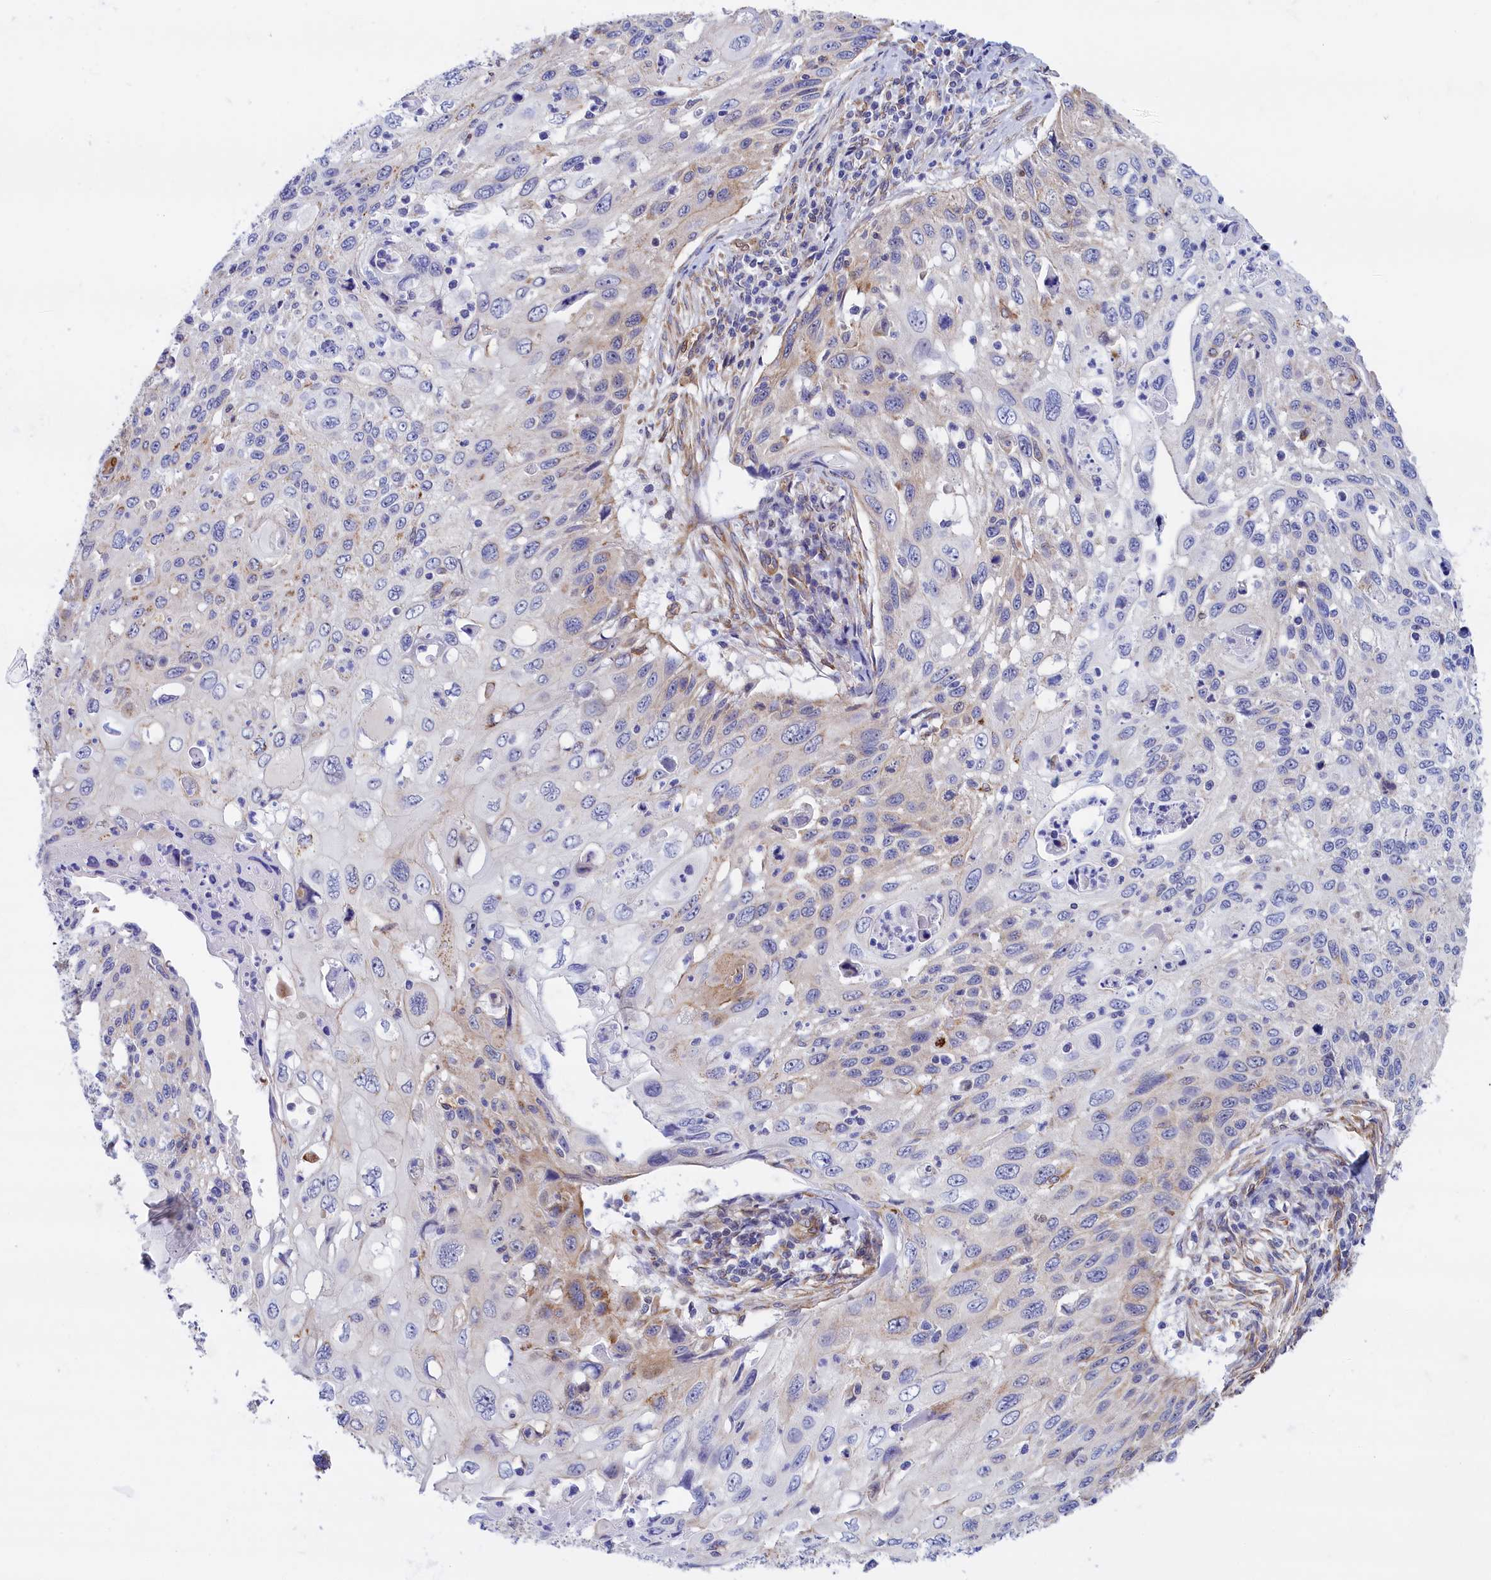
{"staining": {"intensity": "negative", "quantity": "none", "location": "none"}, "tissue": "cervical cancer", "cell_type": "Tumor cells", "image_type": "cancer", "snomed": [{"axis": "morphology", "description": "Squamous cell carcinoma, NOS"}, {"axis": "topography", "description": "Cervix"}], "caption": "Immunohistochemistry (IHC) photomicrograph of neoplastic tissue: cervical squamous cell carcinoma stained with DAB exhibits no significant protein staining in tumor cells. (DAB immunohistochemistry (IHC) visualized using brightfield microscopy, high magnification).", "gene": "ABCC12", "patient": {"sex": "female", "age": 70}}